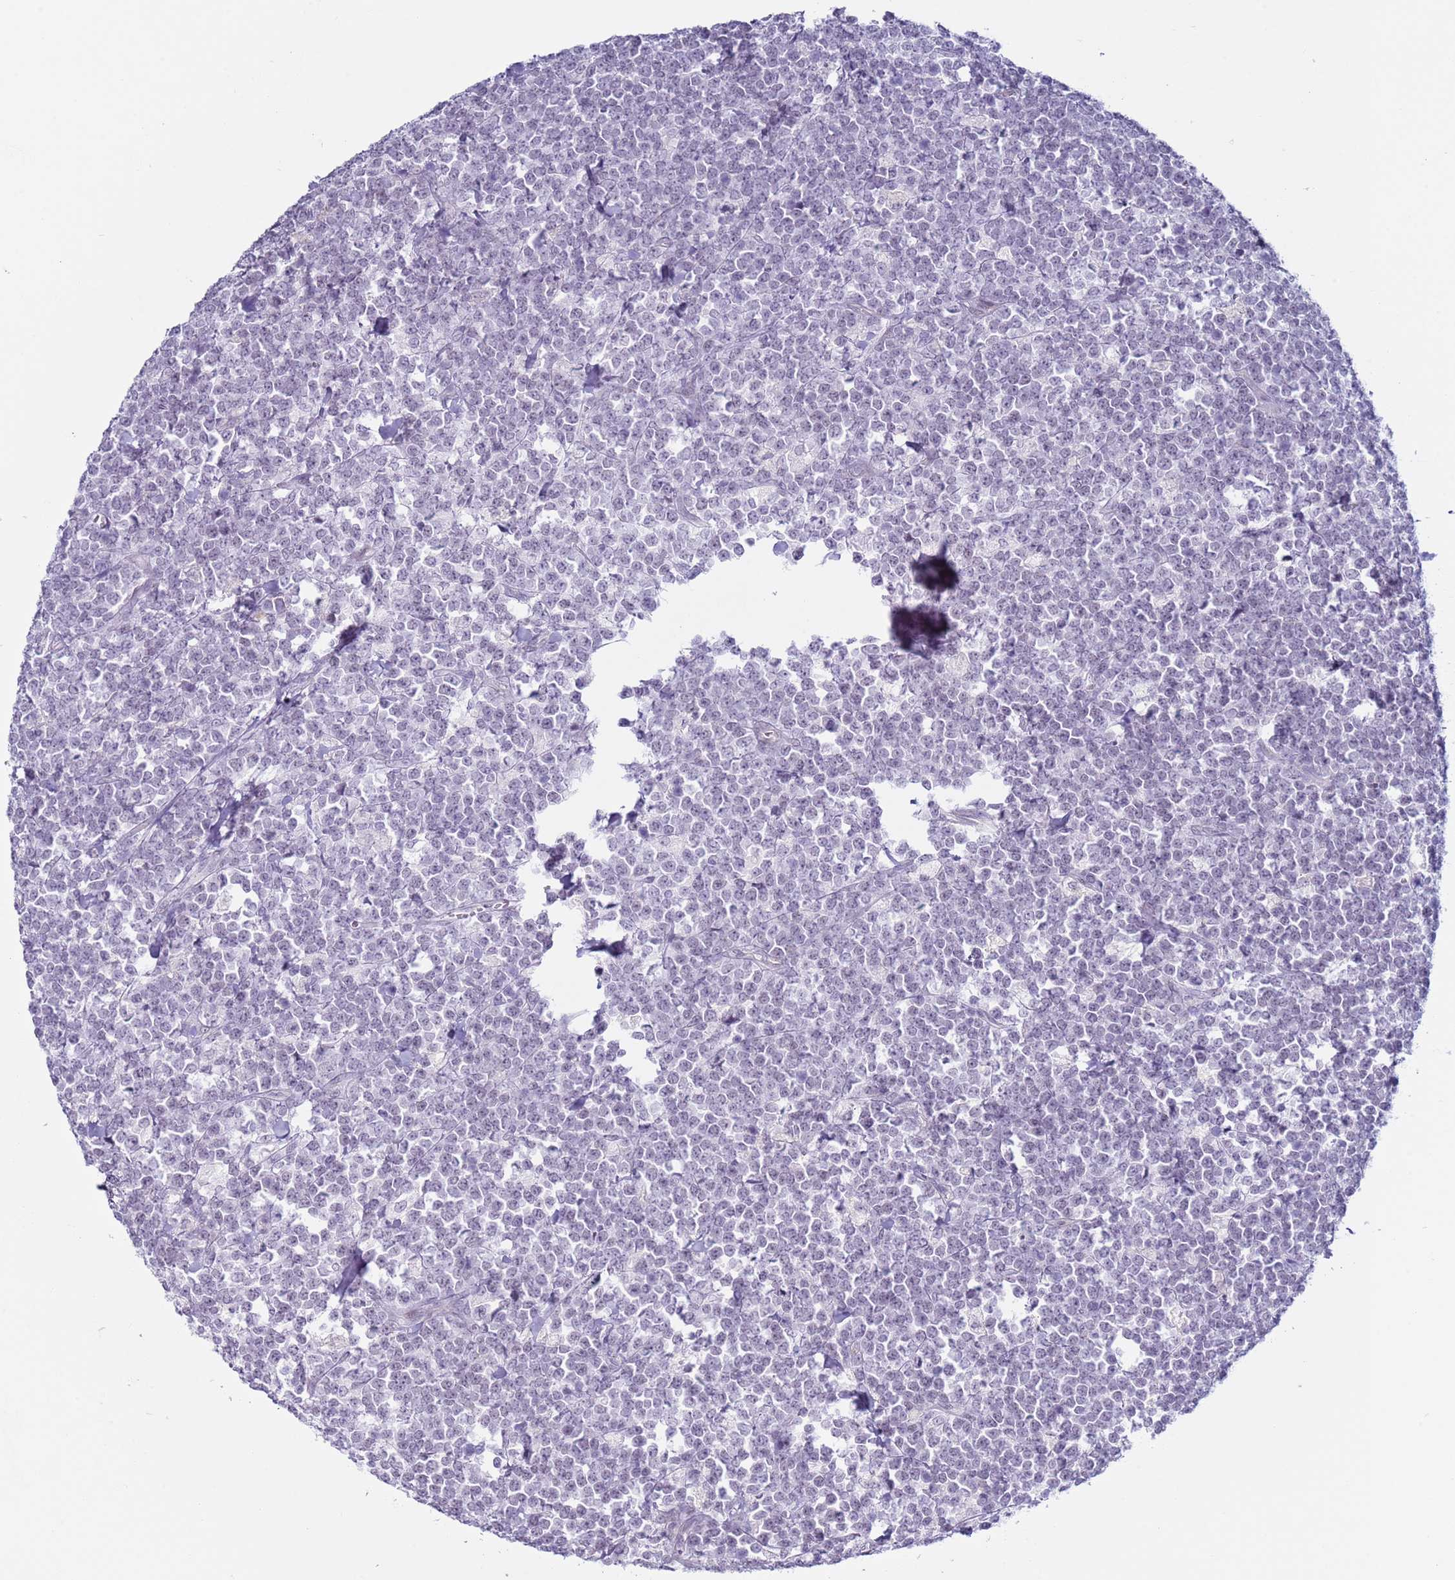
{"staining": {"intensity": "negative", "quantity": "none", "location": "none"}, "tissue": "lymphoma", "cell_type": "Tumor cells", "image_type": "cancer", "snomed": [{"axis": "morphology", "description": "Malignant lymphoma, non-Hodgkin's type, High grade"}, {"axis": "topography", "description": "Small intestine"}, {"axis": "topography", "description": "Colon"}], "caption": "Tumor cells are negative for brown protein staining in high-grade malignant lymphoma, non-Hodgkin's type.", "gene": "NPAP1", "patient": {"sex": "male", "age": 8}}